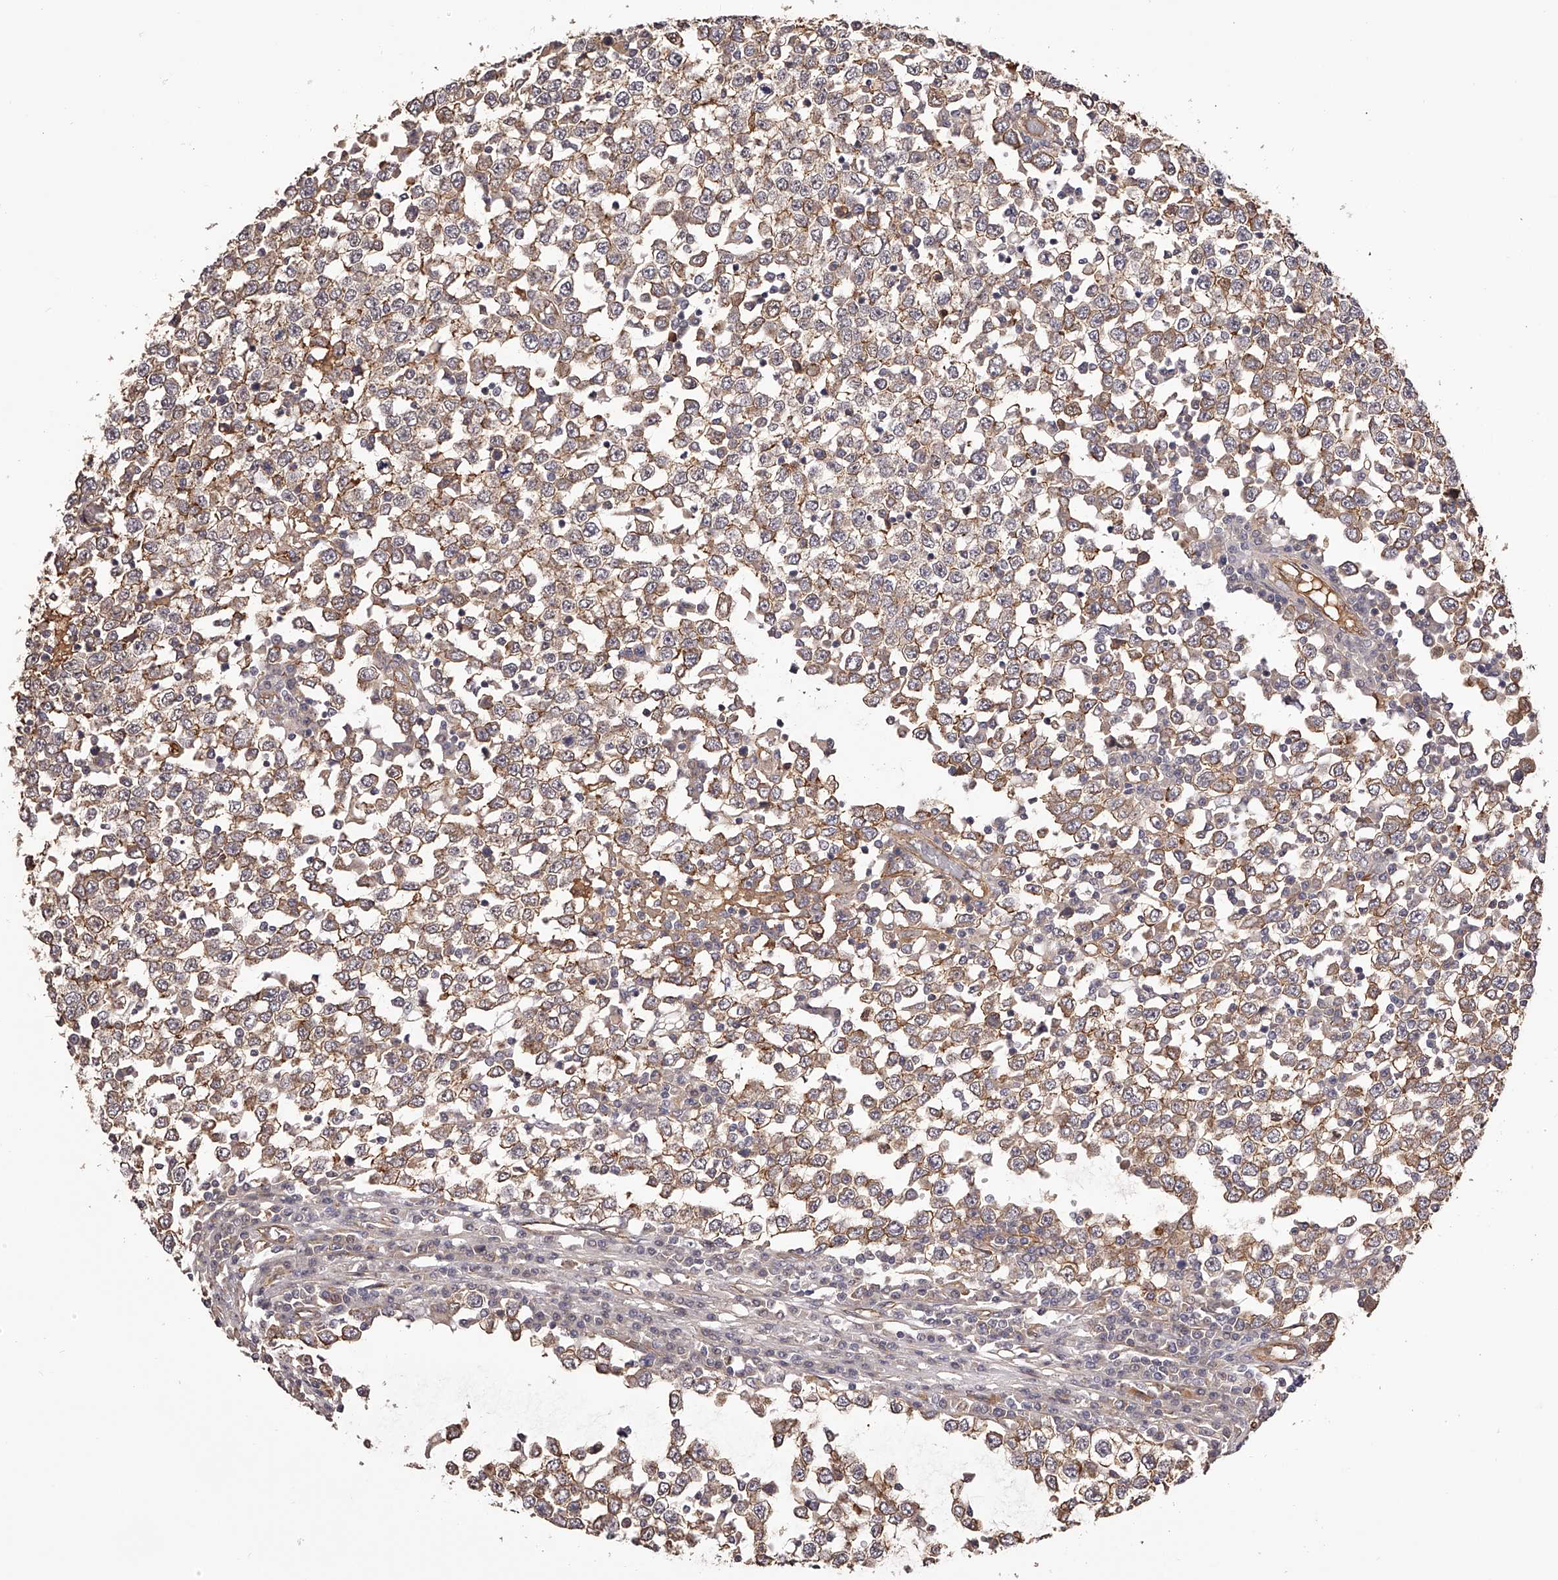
{"staining": {"intensity": "moderate", "quantity": ">75%", "location": "cytoplasmic/membranous"}, "tissue": "testis cancer", "cell_type": "Tumor cells", "image_type": "cancer", "snomed": [{"axis": "morphology", "description": "Seminoma, NOS"}, {"axis": "topography", "description": "Testis"}], "caption": "Human testis cancer (seminoma) stained for a protein (brown) reveals moderate cytoplasmic/membranous positive positivity in about >75% of tumor cells.", "gene": "LTV1", "patient": {"sex": "male", "age": 65}}